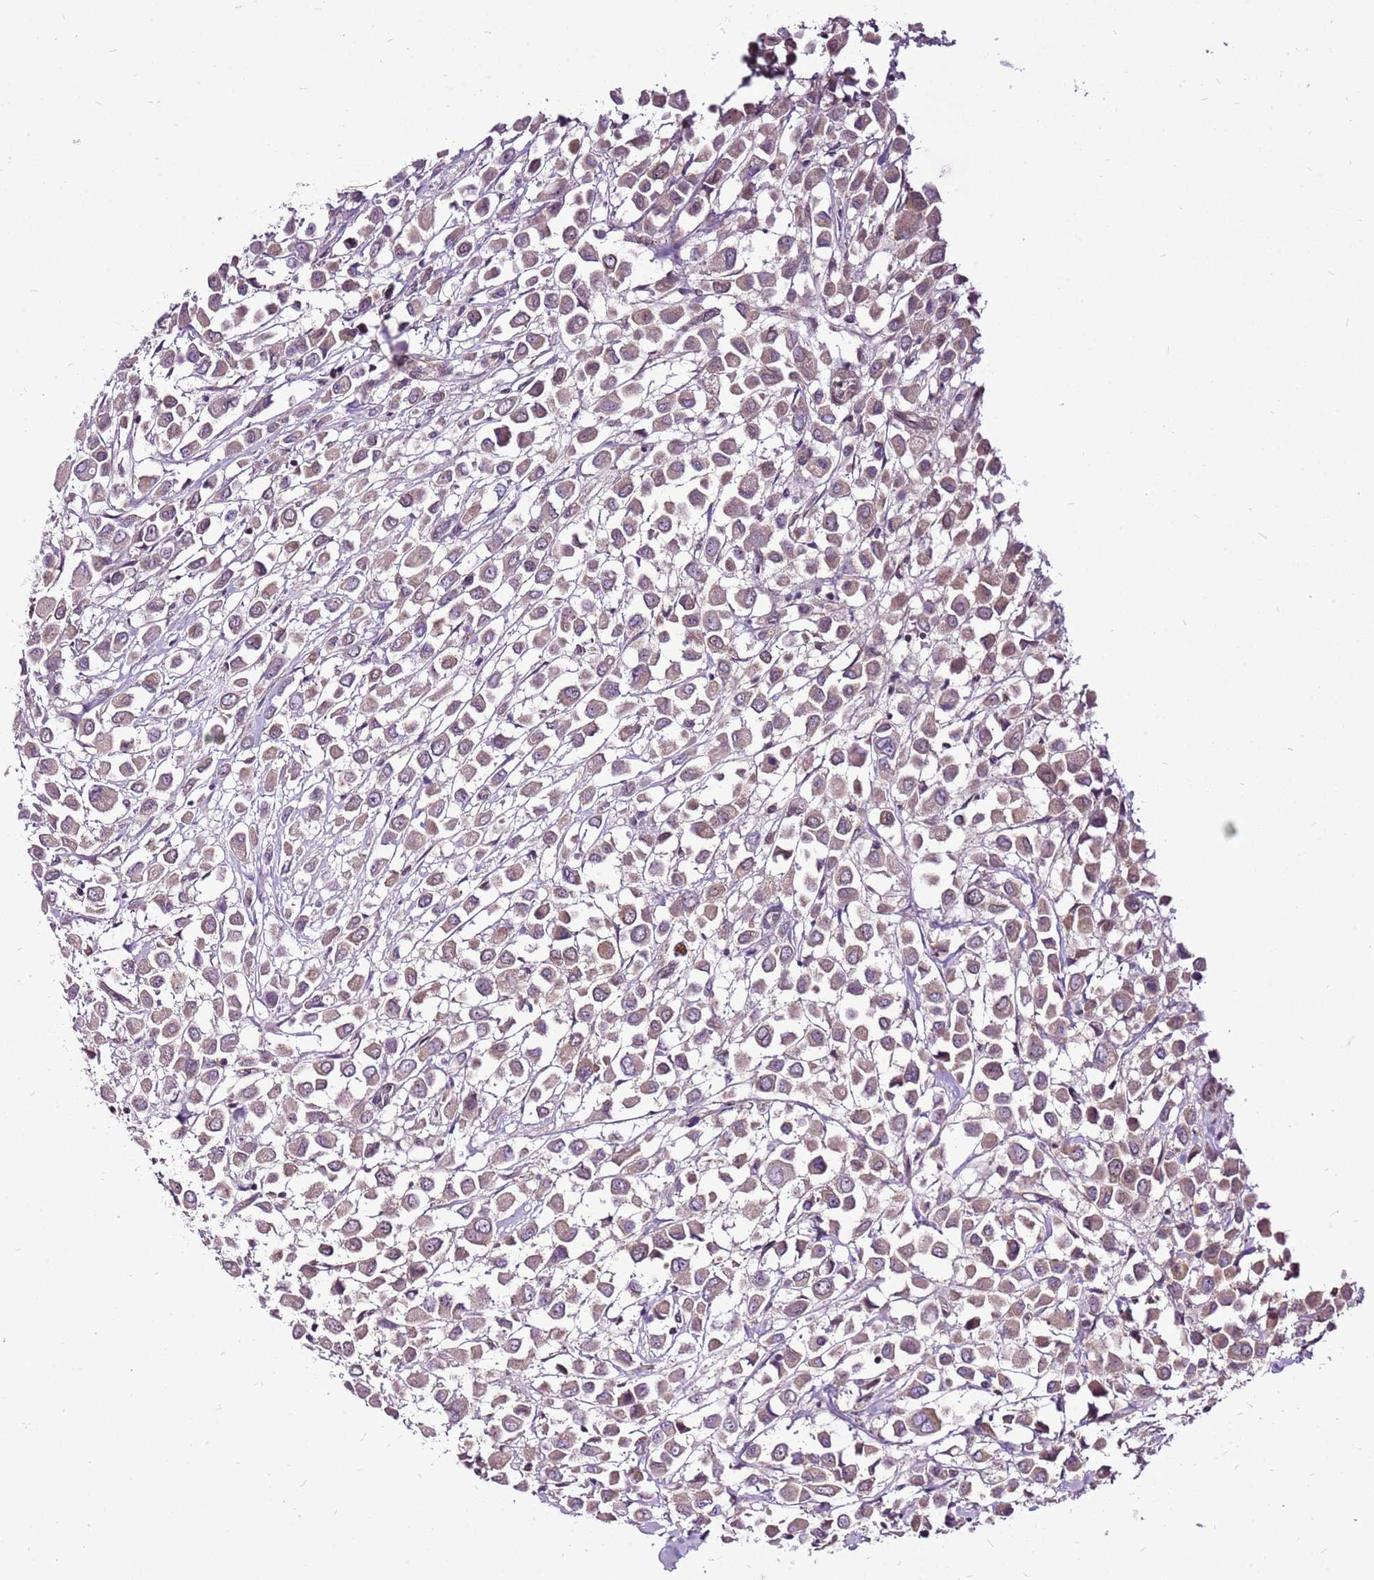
{"staining": {"intensity": "weak", "quantity": ">75%", "location": "cytoplasmic/membranous"}, "tissue": "breast cancer", "cell_type": "Tumor cells", "image_type": "cancer", "snomed": [{"axis": "morphology", "description": "Duct carcinoma"}, {"axis": "topography", "description": "Breast"}], "caption": "Protein expression analysis of breast invasive ductal carcinoma shows weak cytoplasmic/membranous staining in about >75% of tumor cells. (DAB (3,3'-diaminobenzidine) = brown stain, brightfield microscopy at high magnification).", "gene": "CCDC166", "patient": {"sex": "female", "age": 61}}